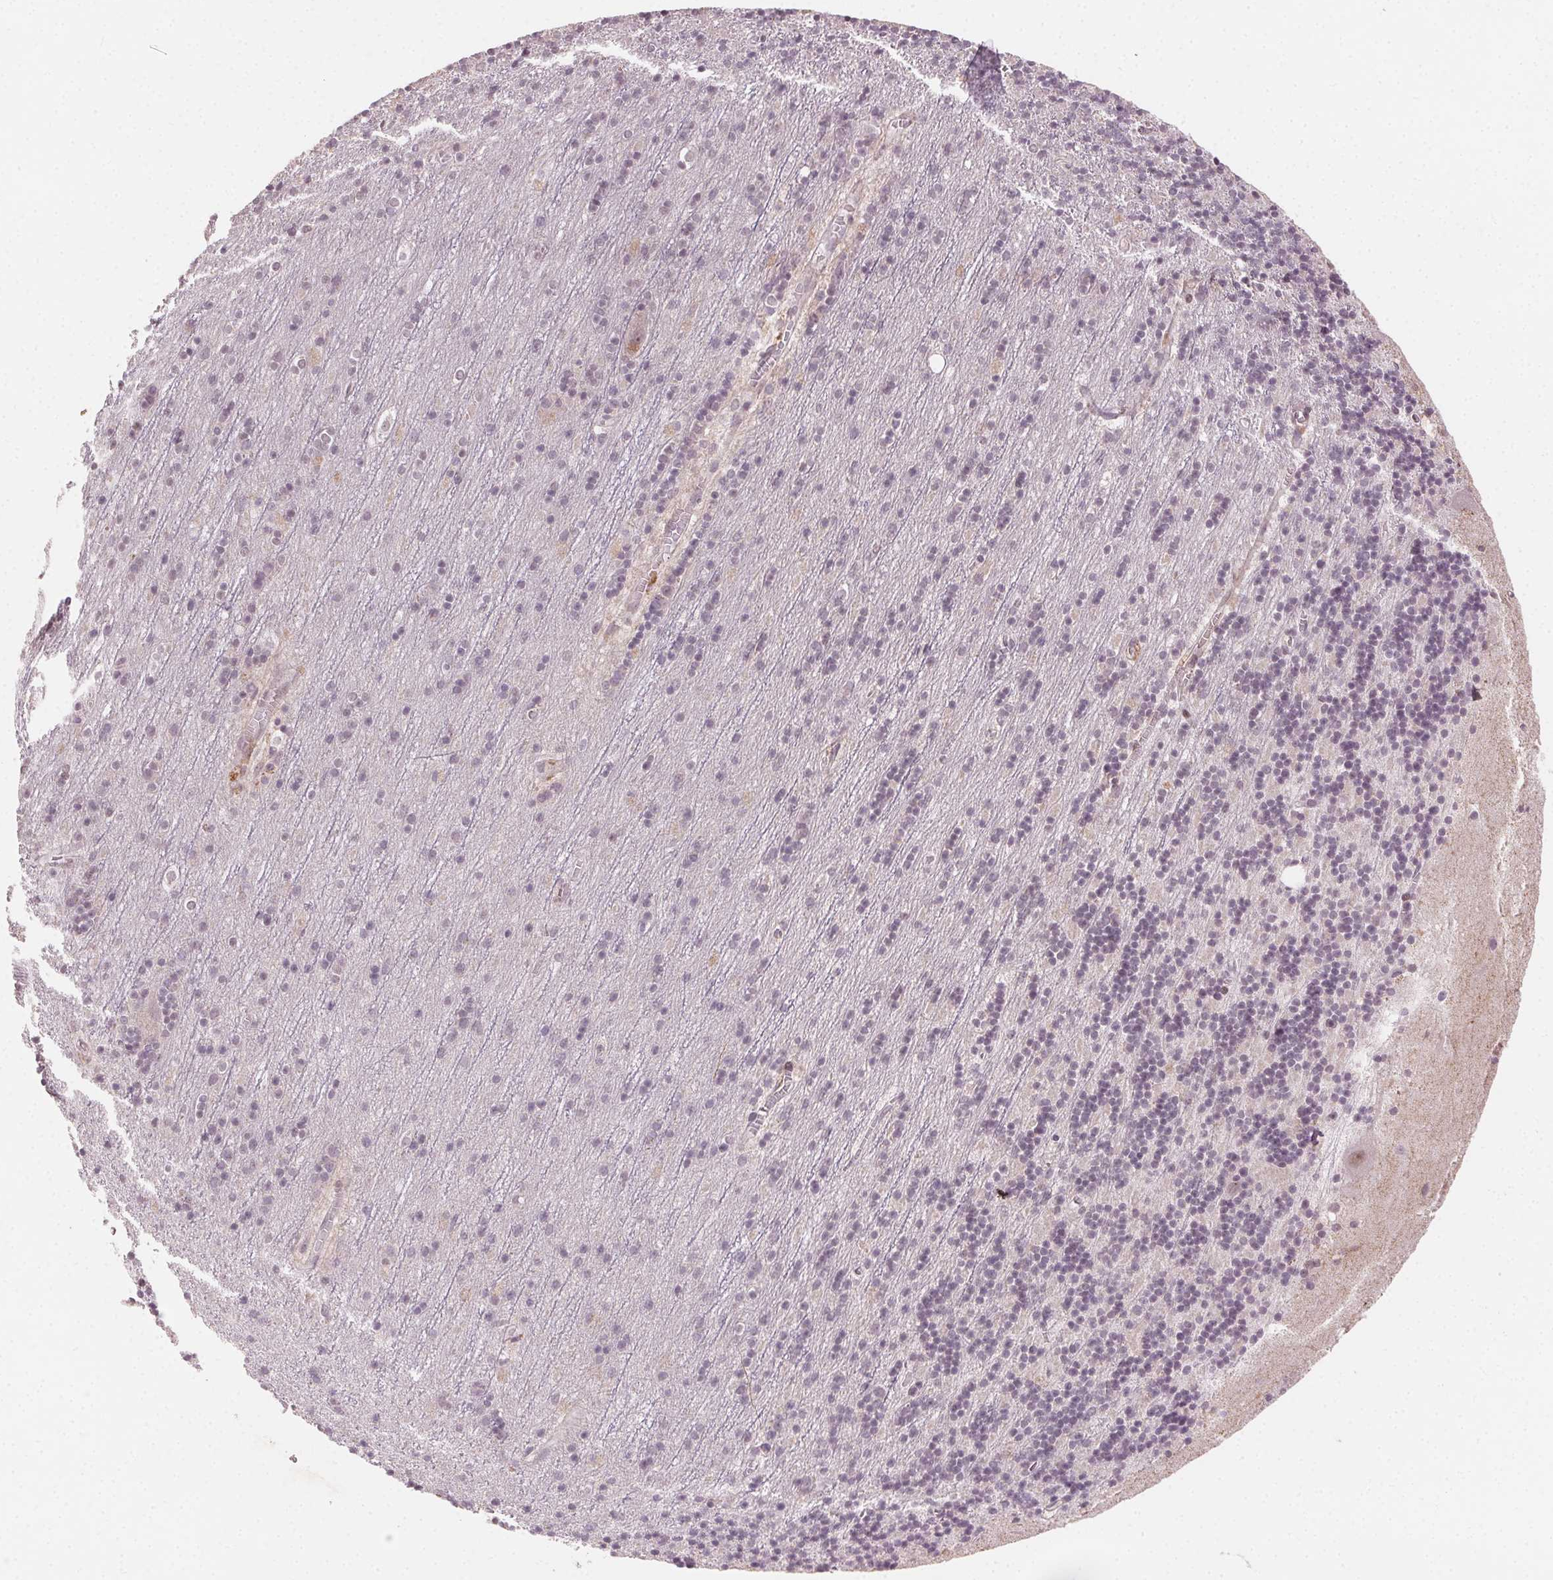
{"staining": {"intensity": "negative", "quantity": "none", "location": "none"}, "tissue": "cerebellum", "cell_type": "Cells in granular layer", "image_type": "normal", "snomed": [{"axis": "morphology", "description": "Normal tissue, NOS"}, {"axis": "topography", "description": "Cerebellum"}], "caption": "High power microscopy histopathology image of an IHC micrograph of normal cerebellum, revealing no significant staining in cells in granular layer.", "gene": "TUB", "patient": {"sex": "male", "age": 70}}